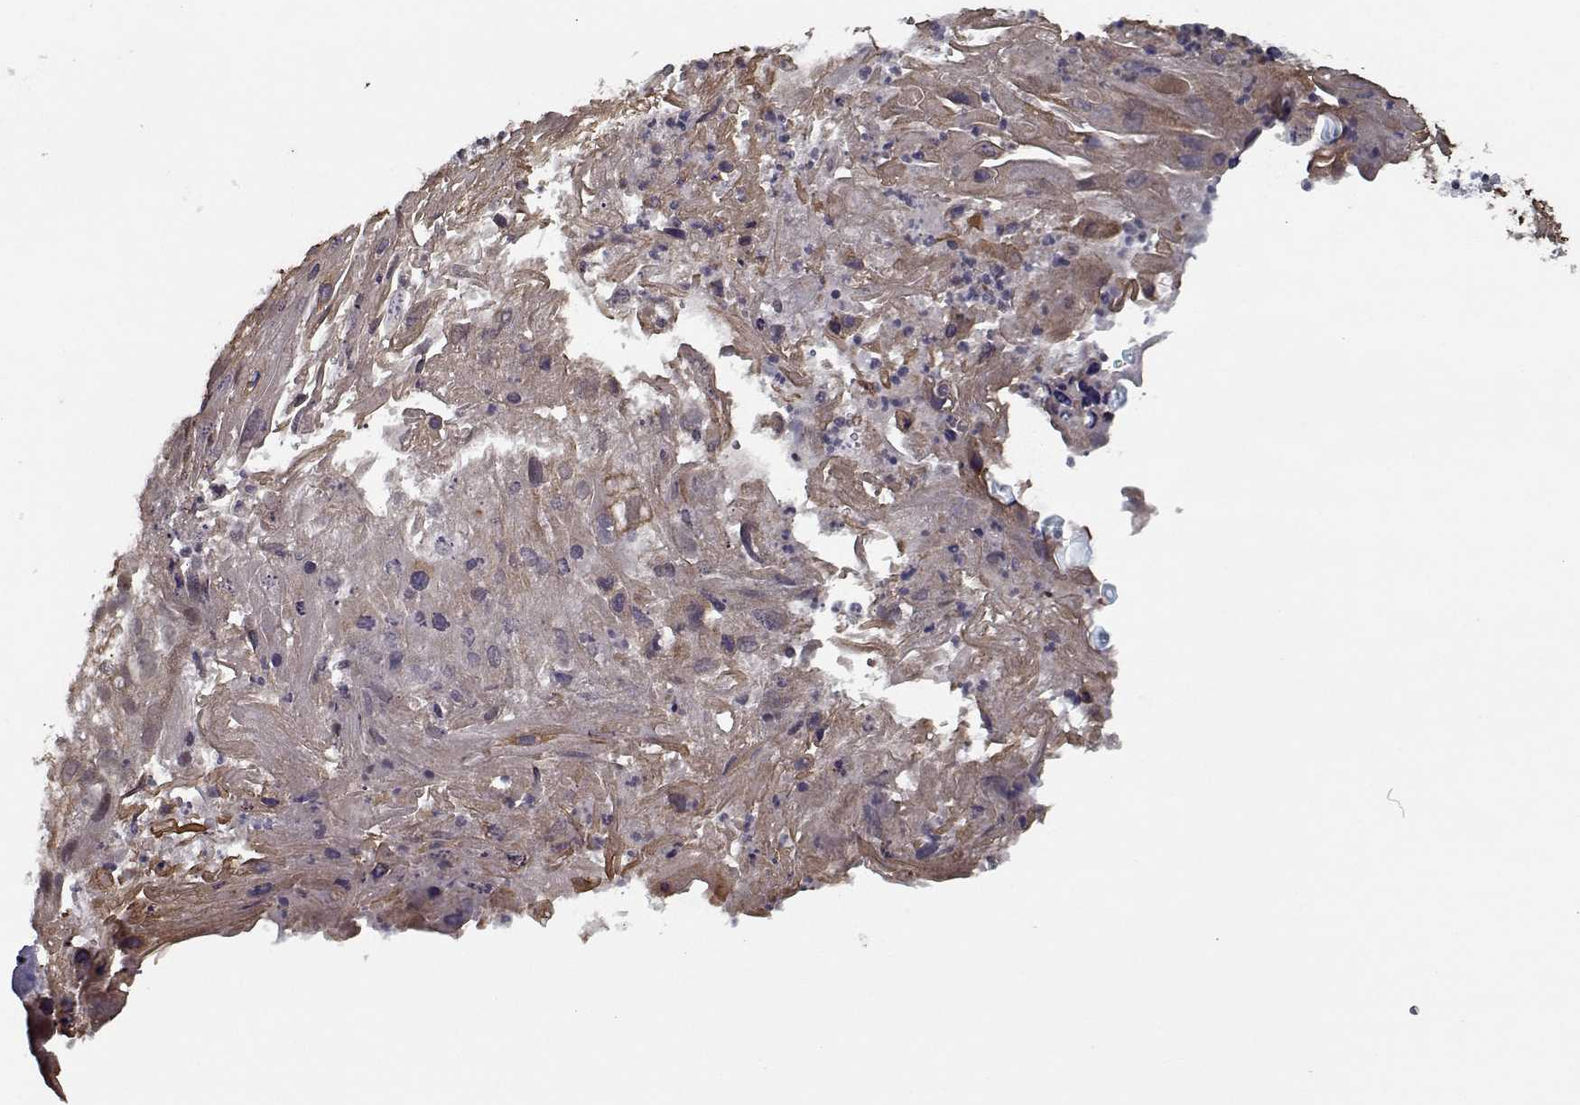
{"staining": {"intensity": "weak", "quantity": ">75%", "location": "cytoplasmic/membranous"}, "tissue": "cervical cancer", "cell_type": "Tumor cells", "image_type": "cancer", "snomed": [{"axis": "morphology", "description": "Squamous cell carcinoma, NOS"}, {"axis": "topography", "description": "Cervix"}], "caption": "High-magnification brightfield microscopy of cervical cancer stained with DAB (3,3'-diaminobenzidine) (brown) and counterstained with hematoxylin (blue). tumor cells exhibit weak cytoplasmic/membranous staining is identified in about>75% of cells.", "gene": "NLK", "patient": {"sex": "female", "age": 53}}